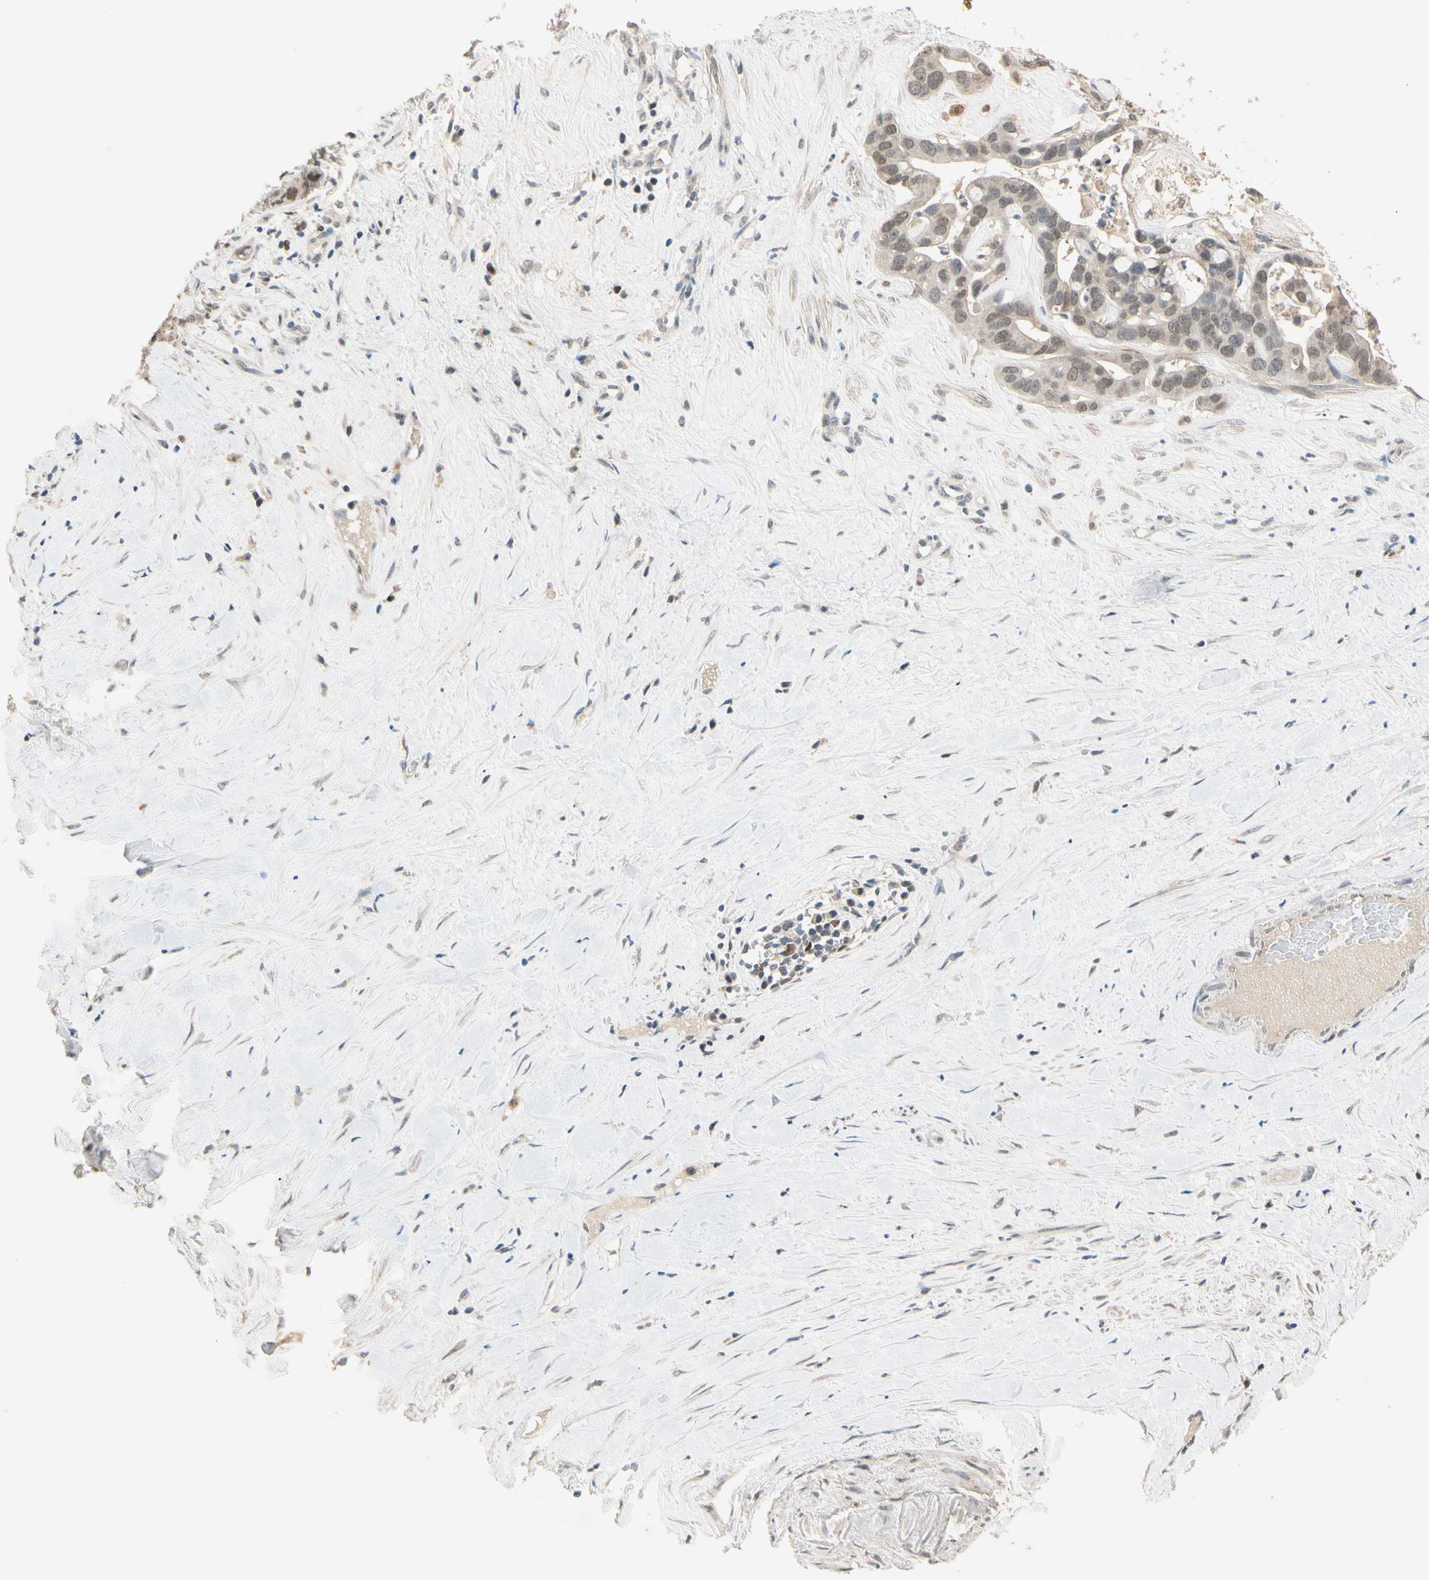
{"staining": {"intensity": "moderate", "quantity": ">75%", "location": "cytoplasmic/membranous,nuclear"}, "tissue": "liver cancer", "cell_type": "Tumor cells", "image_type": "cancer", "snomed": [{"axis": "morphology", "description": "Cholangiocarcinoma"}, {"axis": "topography", "description": "Liver"}], "caption": "A medium amount of moderate cytoplasmic/membranous and nuclear positivity is identified in about >75% of tumor cells in cholangiocarcinoma (liver) tissue. (brown staining indicates protein expression, while blue staining denotes nuclei).", "gene": "RIOX2", "patient": {"sex": "female", "age": 65}}